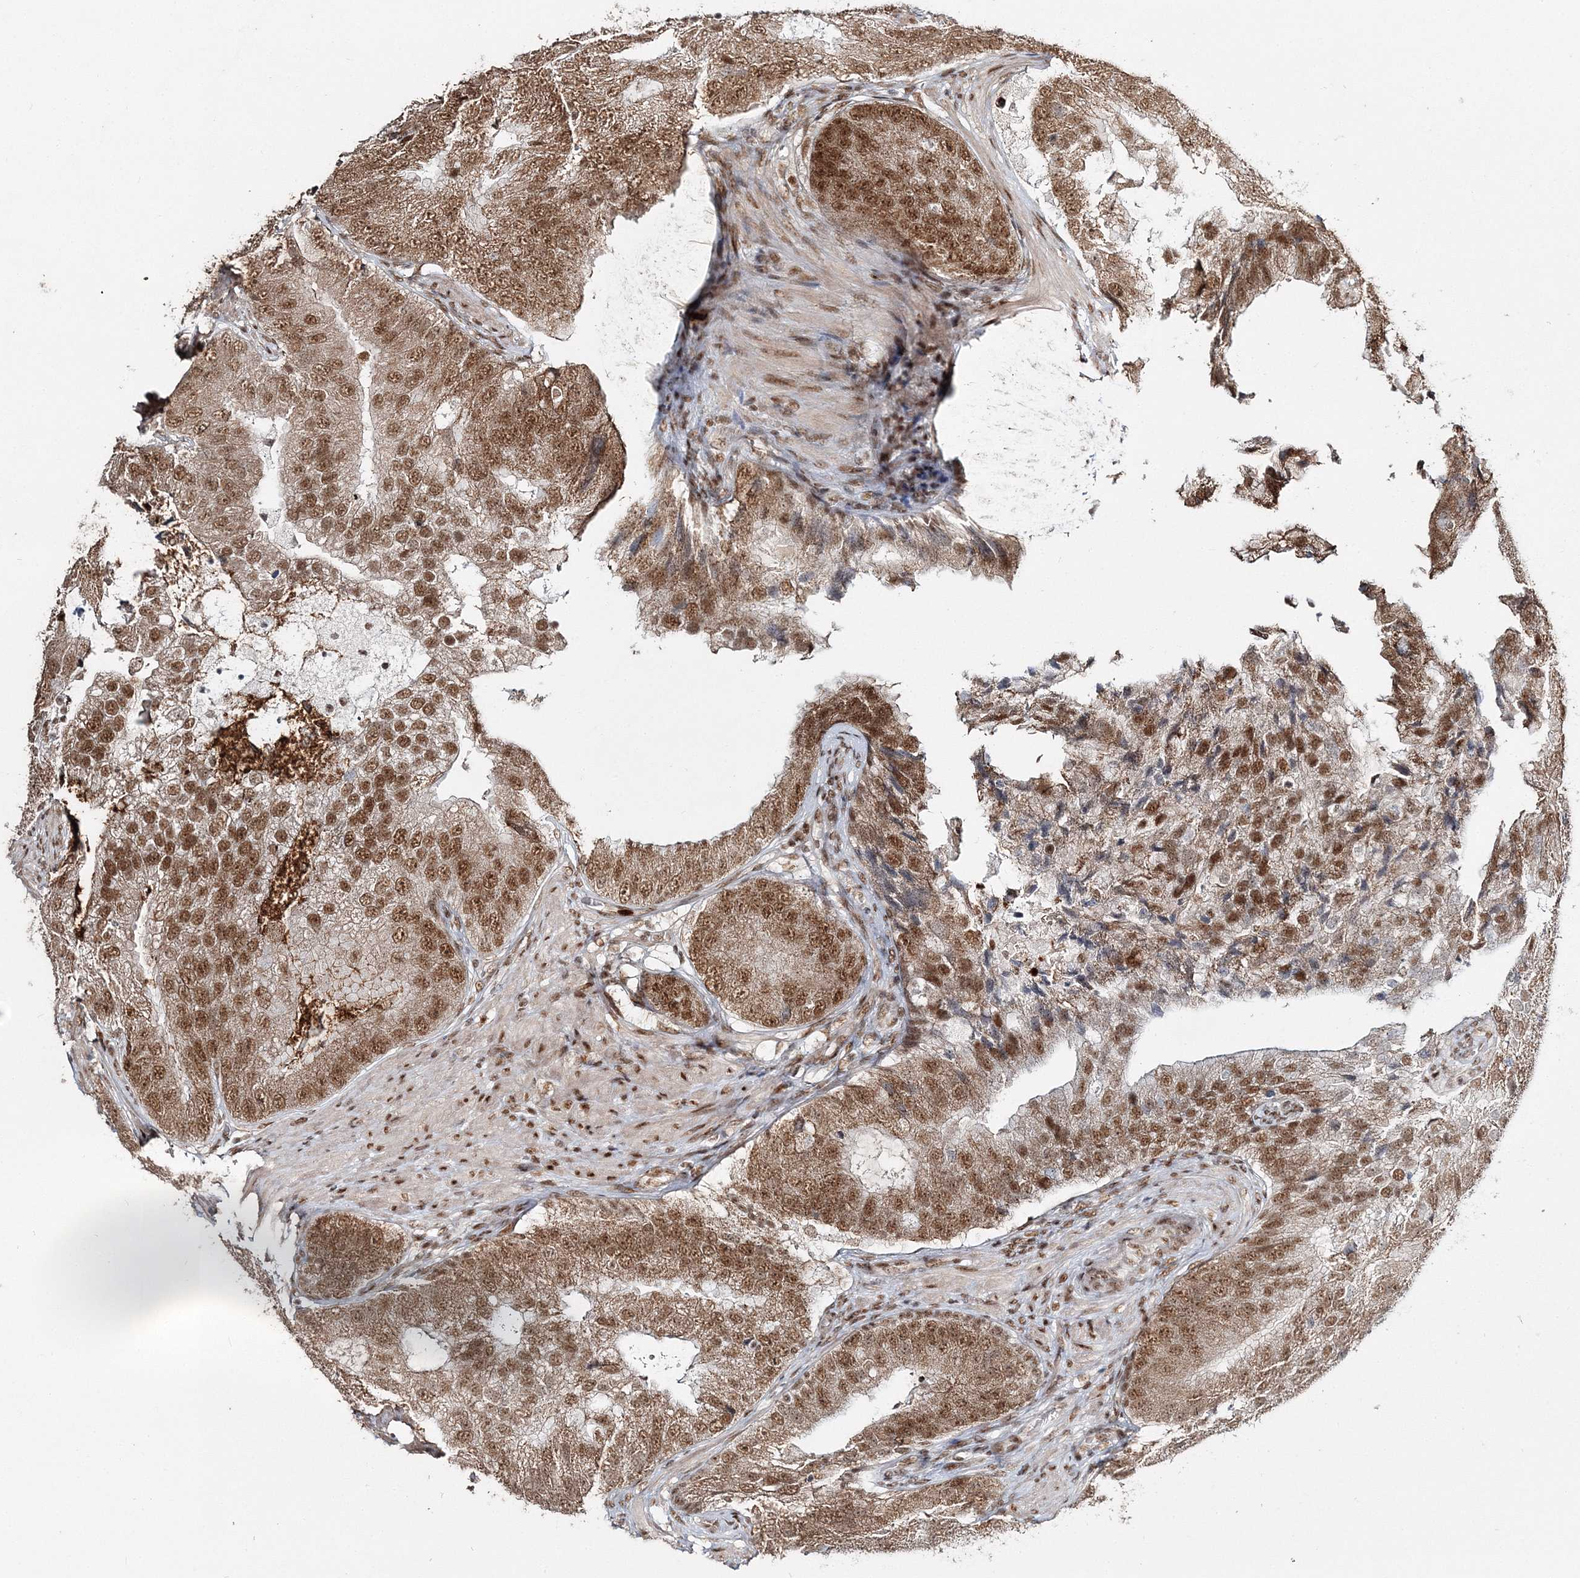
{"staining": {"intensity": "moderate", "quantity": ">75%", "location": "cytoplasmic/membranous,nuclear"}, "tissue": "prostate cancer", "cell_type": "Tumor cells", "image_type": "cancer", "snomed": [{"axis": "morphology", "description": "Adenocarcinoma, High grade"}, {"axis": "topography", "description": "Prostate"}], "caption": "IHC photomicrograph of human prostate cancer (high-grade adenocarcinoma) stained for a protein (brown), which demonstrates medium levels of moderate cytoplasmic/membranous and nuclear positivity in approximately >75% of tumor cells.", "gene": "QRICH1", "patient": {"sex": "male", "age": 70}}